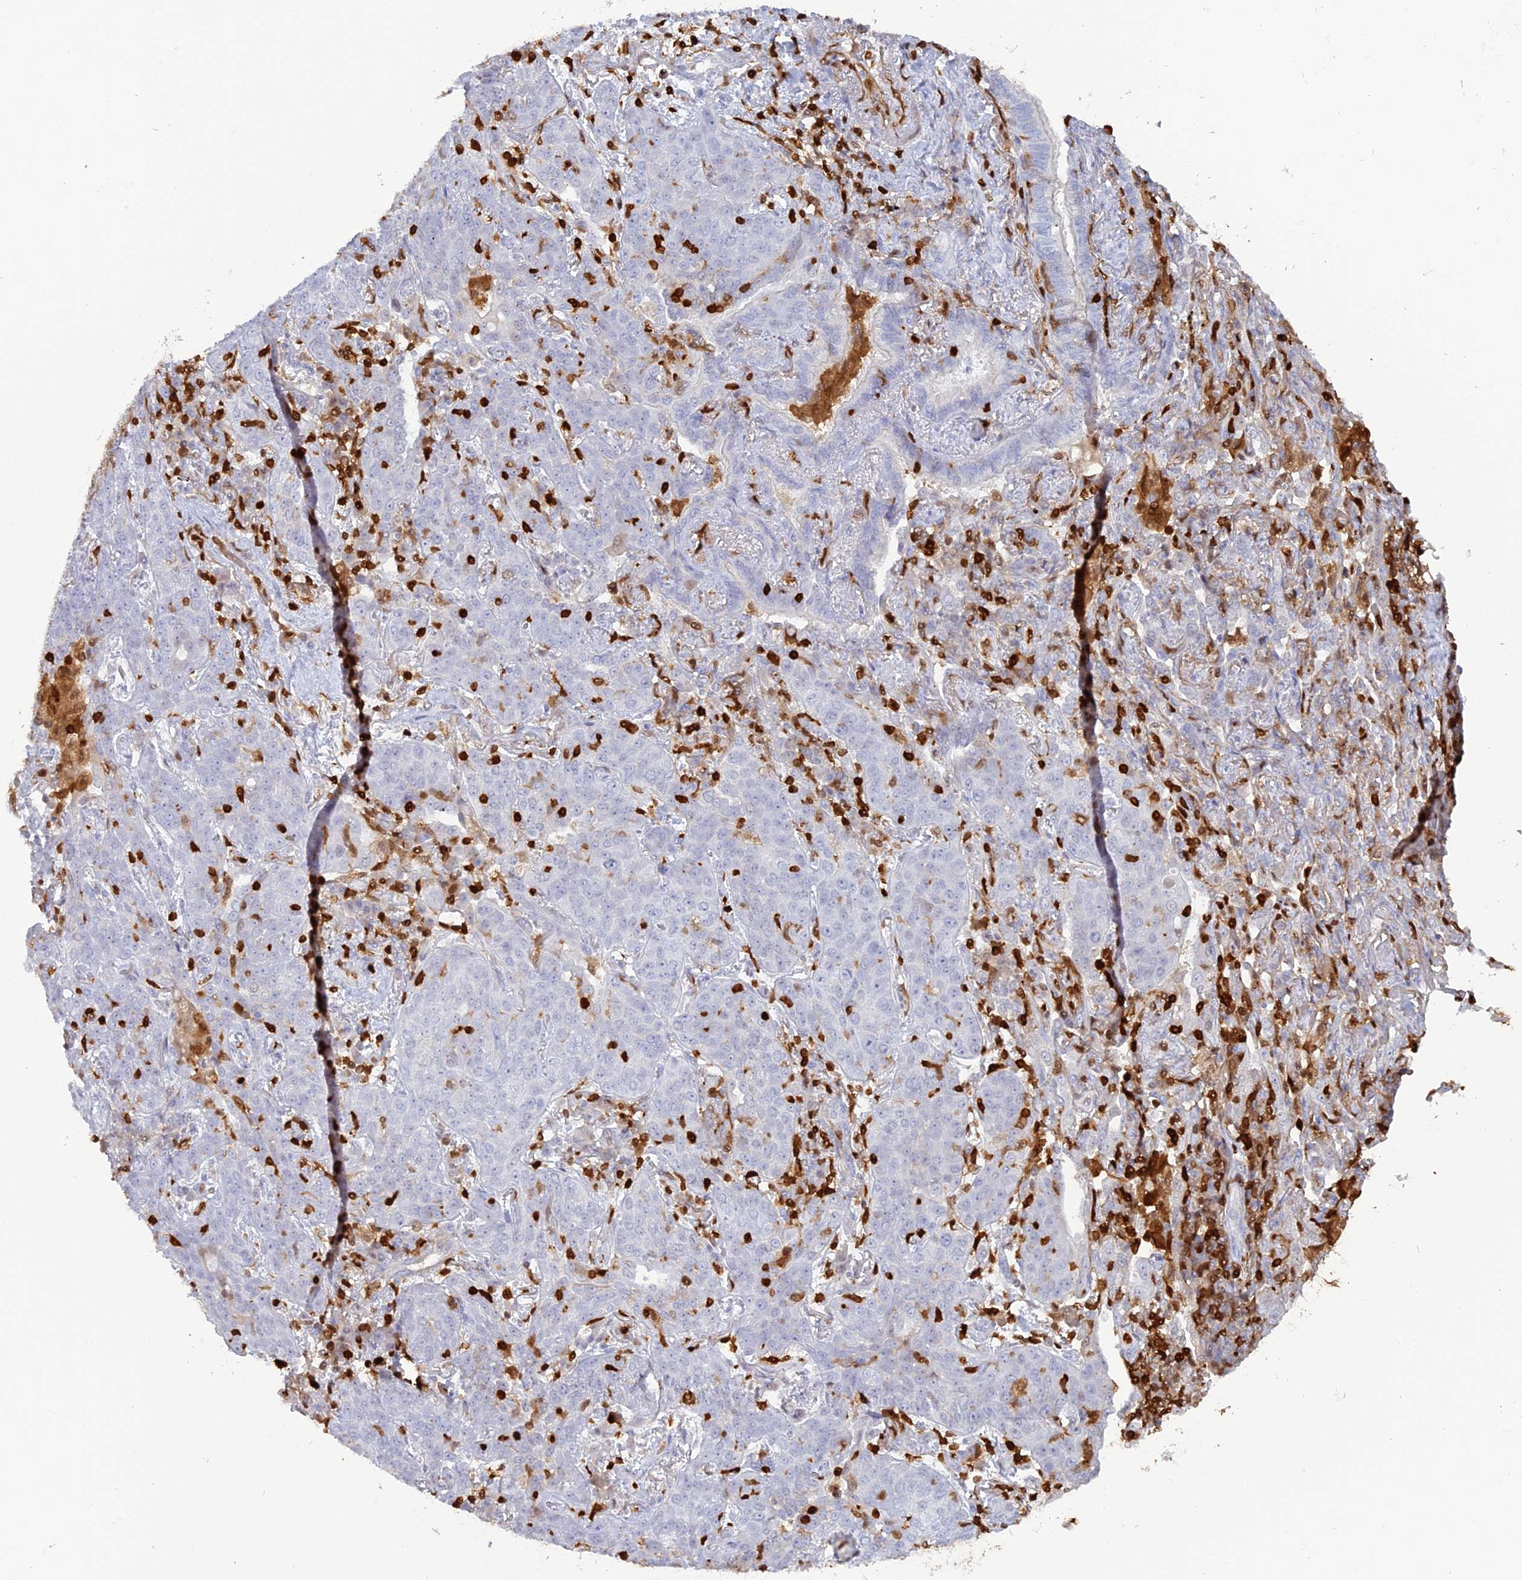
{"staining": {"intensity": "negative", "quantity": "none", "location": "none"}, "tissue": "lung cancer", "cell_type": "Tumor cells", "image_type": "cancer", "snomed": [{"axis": "morphology", "description": "Squamous cell carcinoma, NOS"}, {"axis": "topography", "description": "Lung"}], "caption": "Lung cancer stained for a protein using IHC demonstrates no expression tumor cells.", "gene": "PGBD4", "patient": {"sex": "female", "age": 70}}